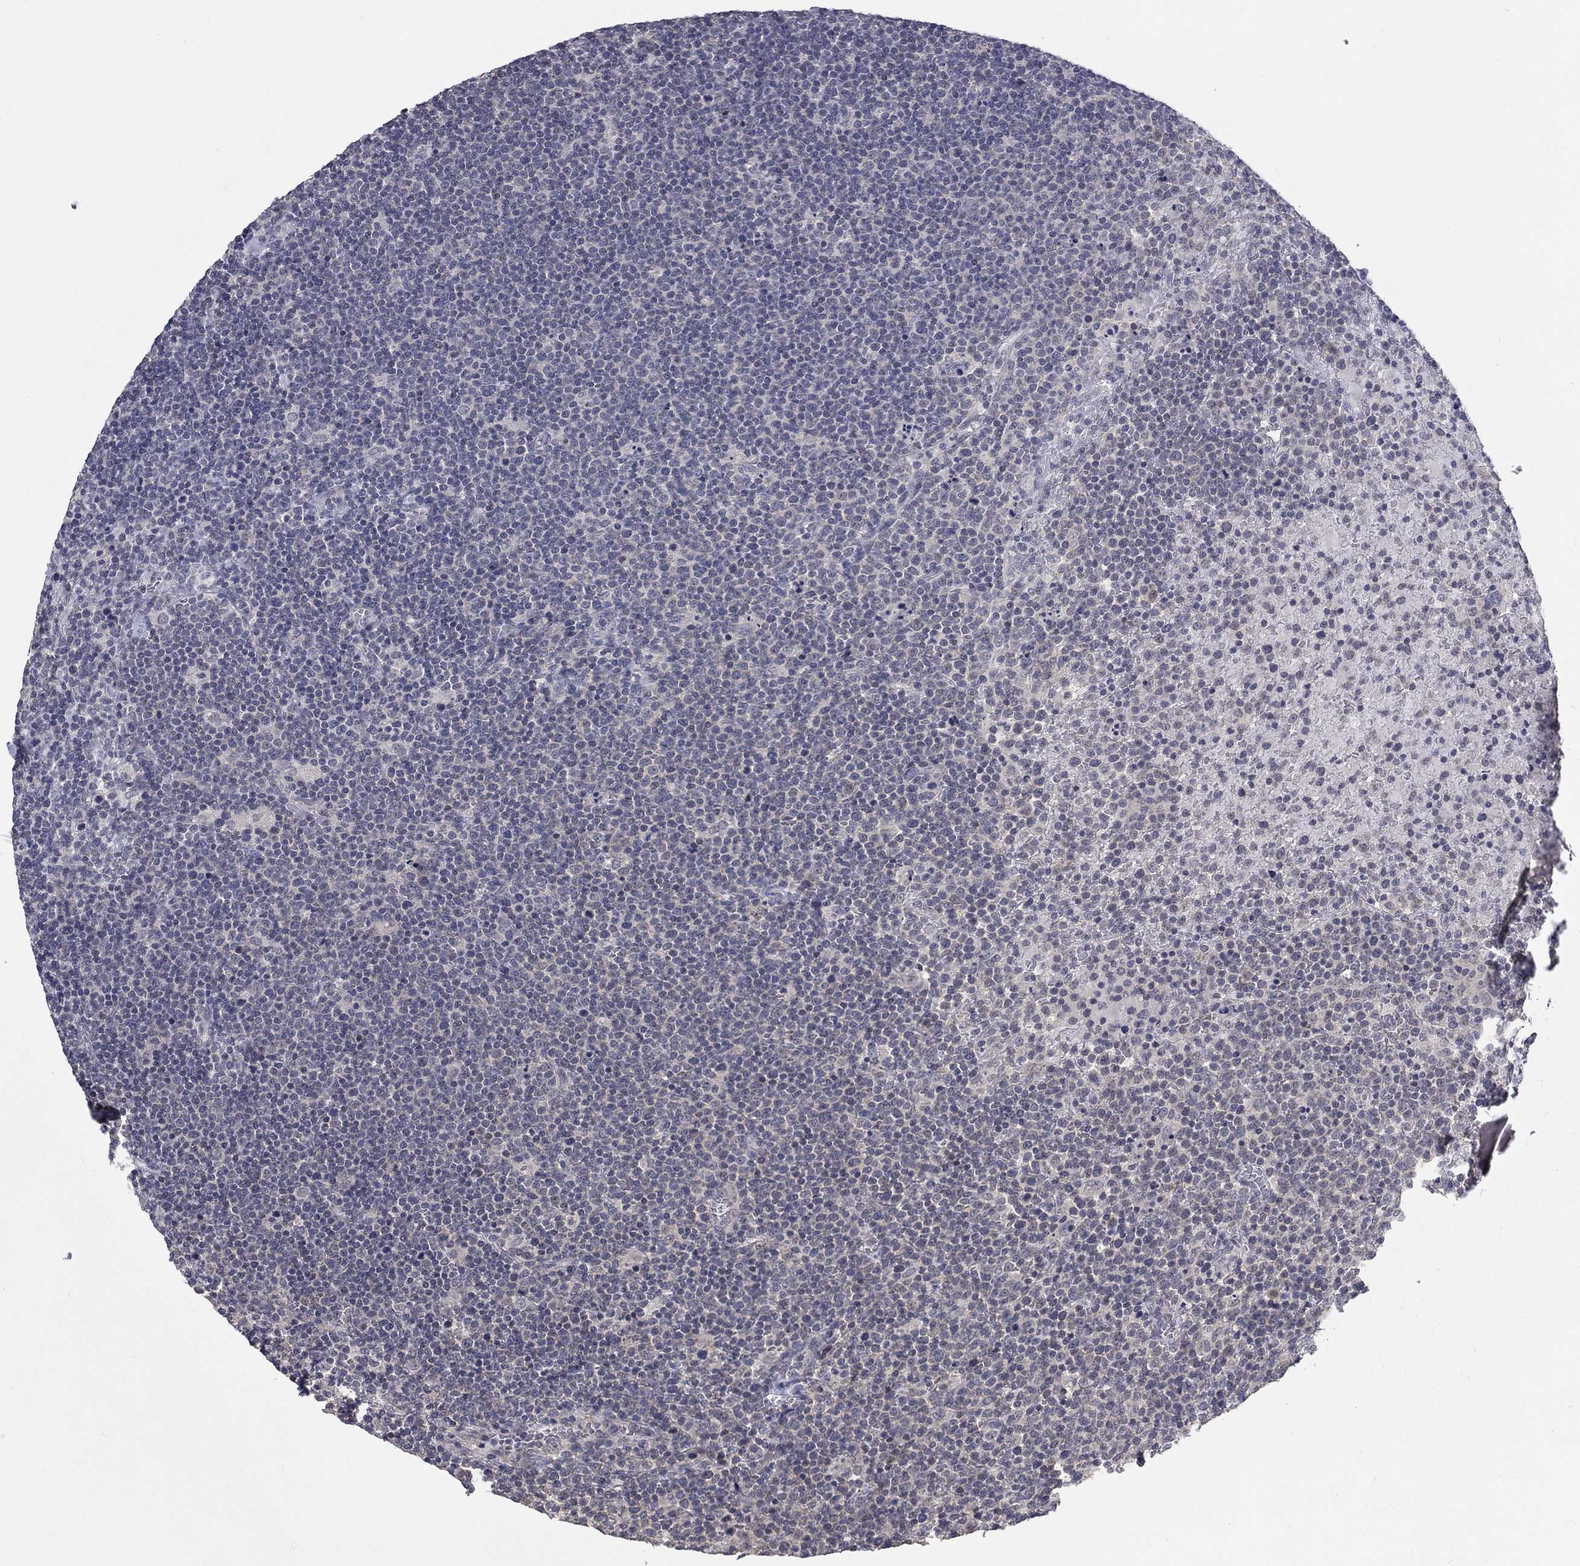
{"staining": {"intensity": "negative", "quantity": "none", "location": "none"}, "tissue": "lymphoma", "cell_type": "Tumor cells", "image_type": "cancer", "snomed": [{"axis": "morphology", "description": "Malignant lymphoma, non-Hodgkin's type, High grade"}, {"axis": "topography", "description": "Lymph node"}], "caption": "This histopathology image is of lymphoma stained with IHC to label a protein in brown with the nuclei are counter-stained blue. There is no staining in tumor cells. Nuclei are stained in blue.", "gene": "SPATA33", "patient": {"sex": "male", "age": 61}}